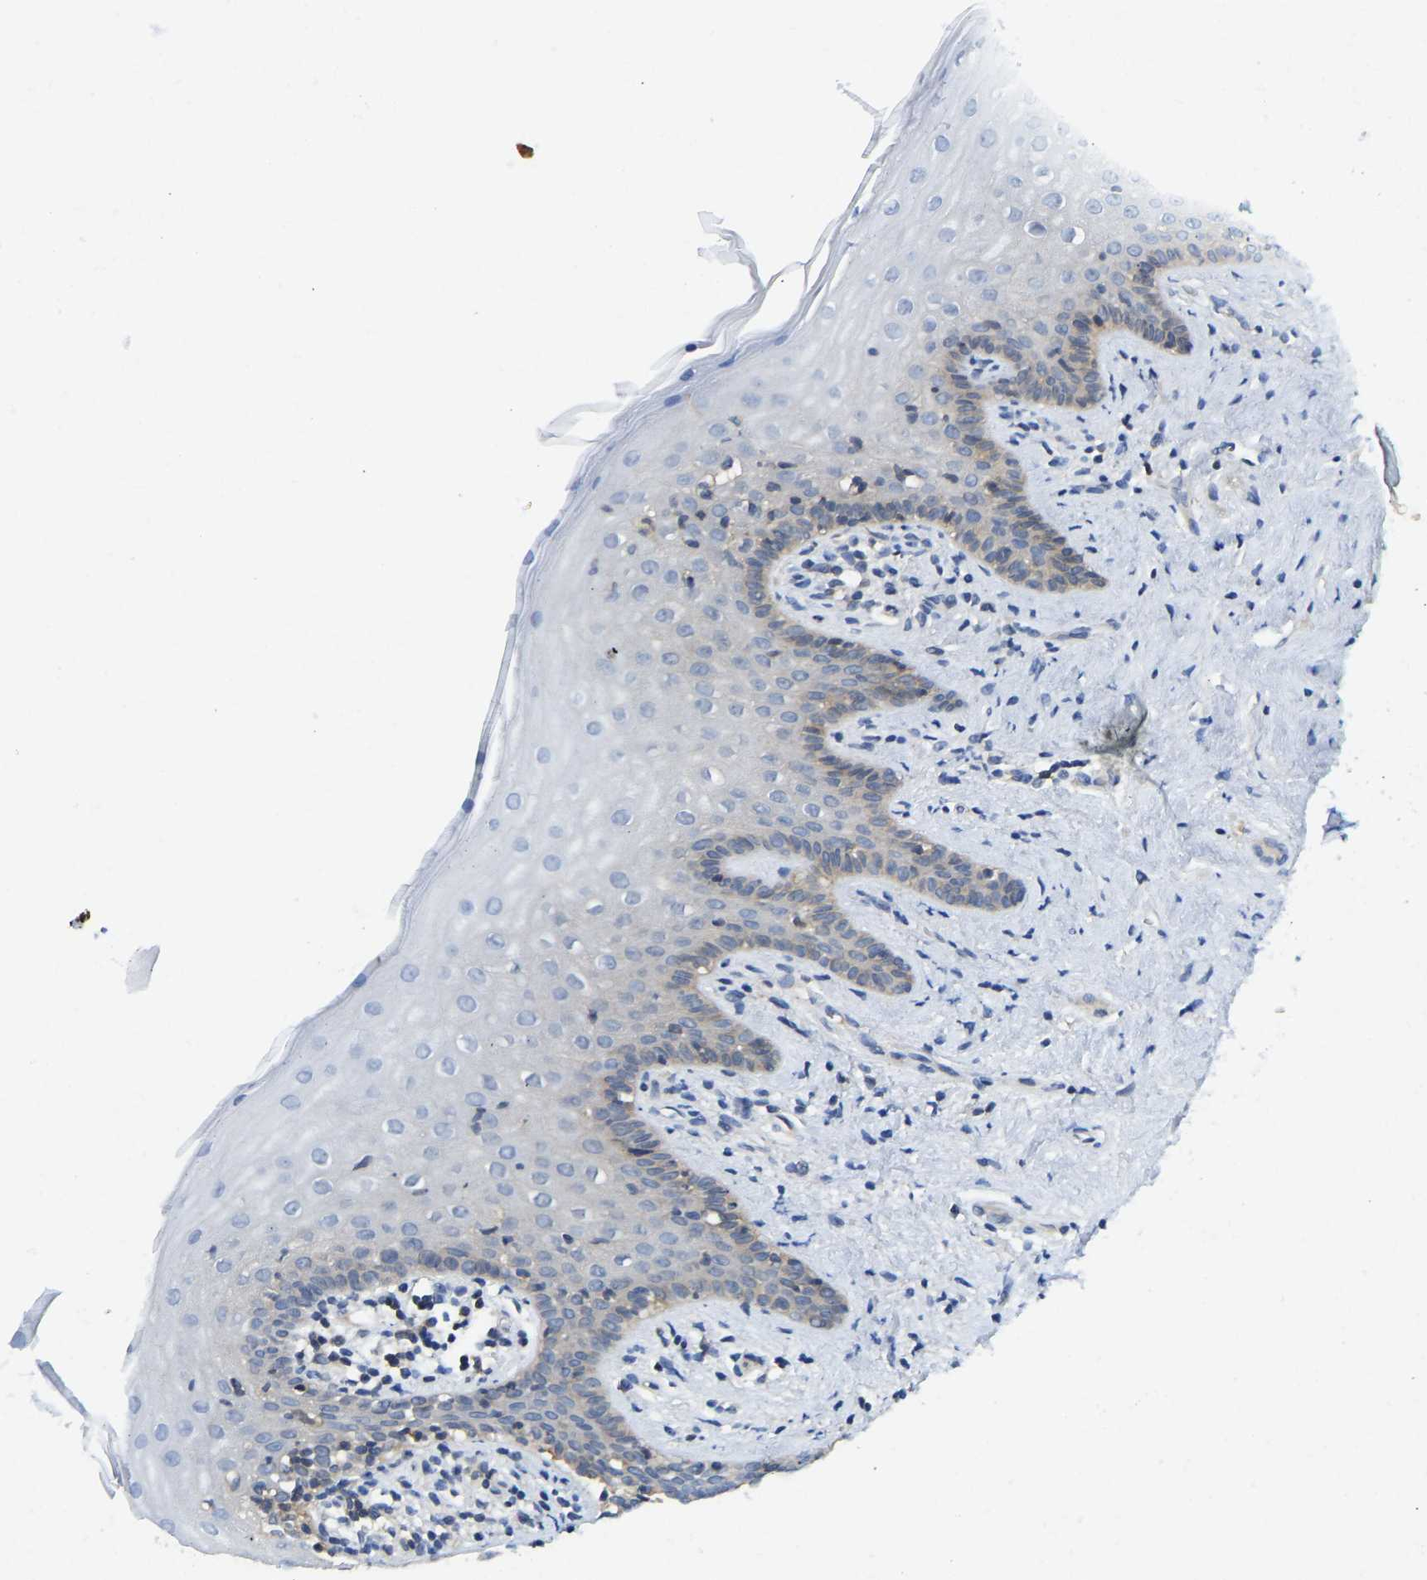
{"staining": {"intensity": "weak", "quantity": "<25%", "location": "cytoplasmic/membranous"}, "tissue": "vagina", "cell_type": "Squamous epithelial cells", "image_type": "normal", "snomed": [{"axis": "morphology", "description": "Normal tissue, NOS"}, {"axis": "topography", "description": "Vagina"}], "caption": "This is an immunohistochemistry (IHC) histopathology image of benign vagina. There is no positivity in squamous epithelial cells.", "gene": "NDRG3", "patient": {"sex": "female", "age": 44}}